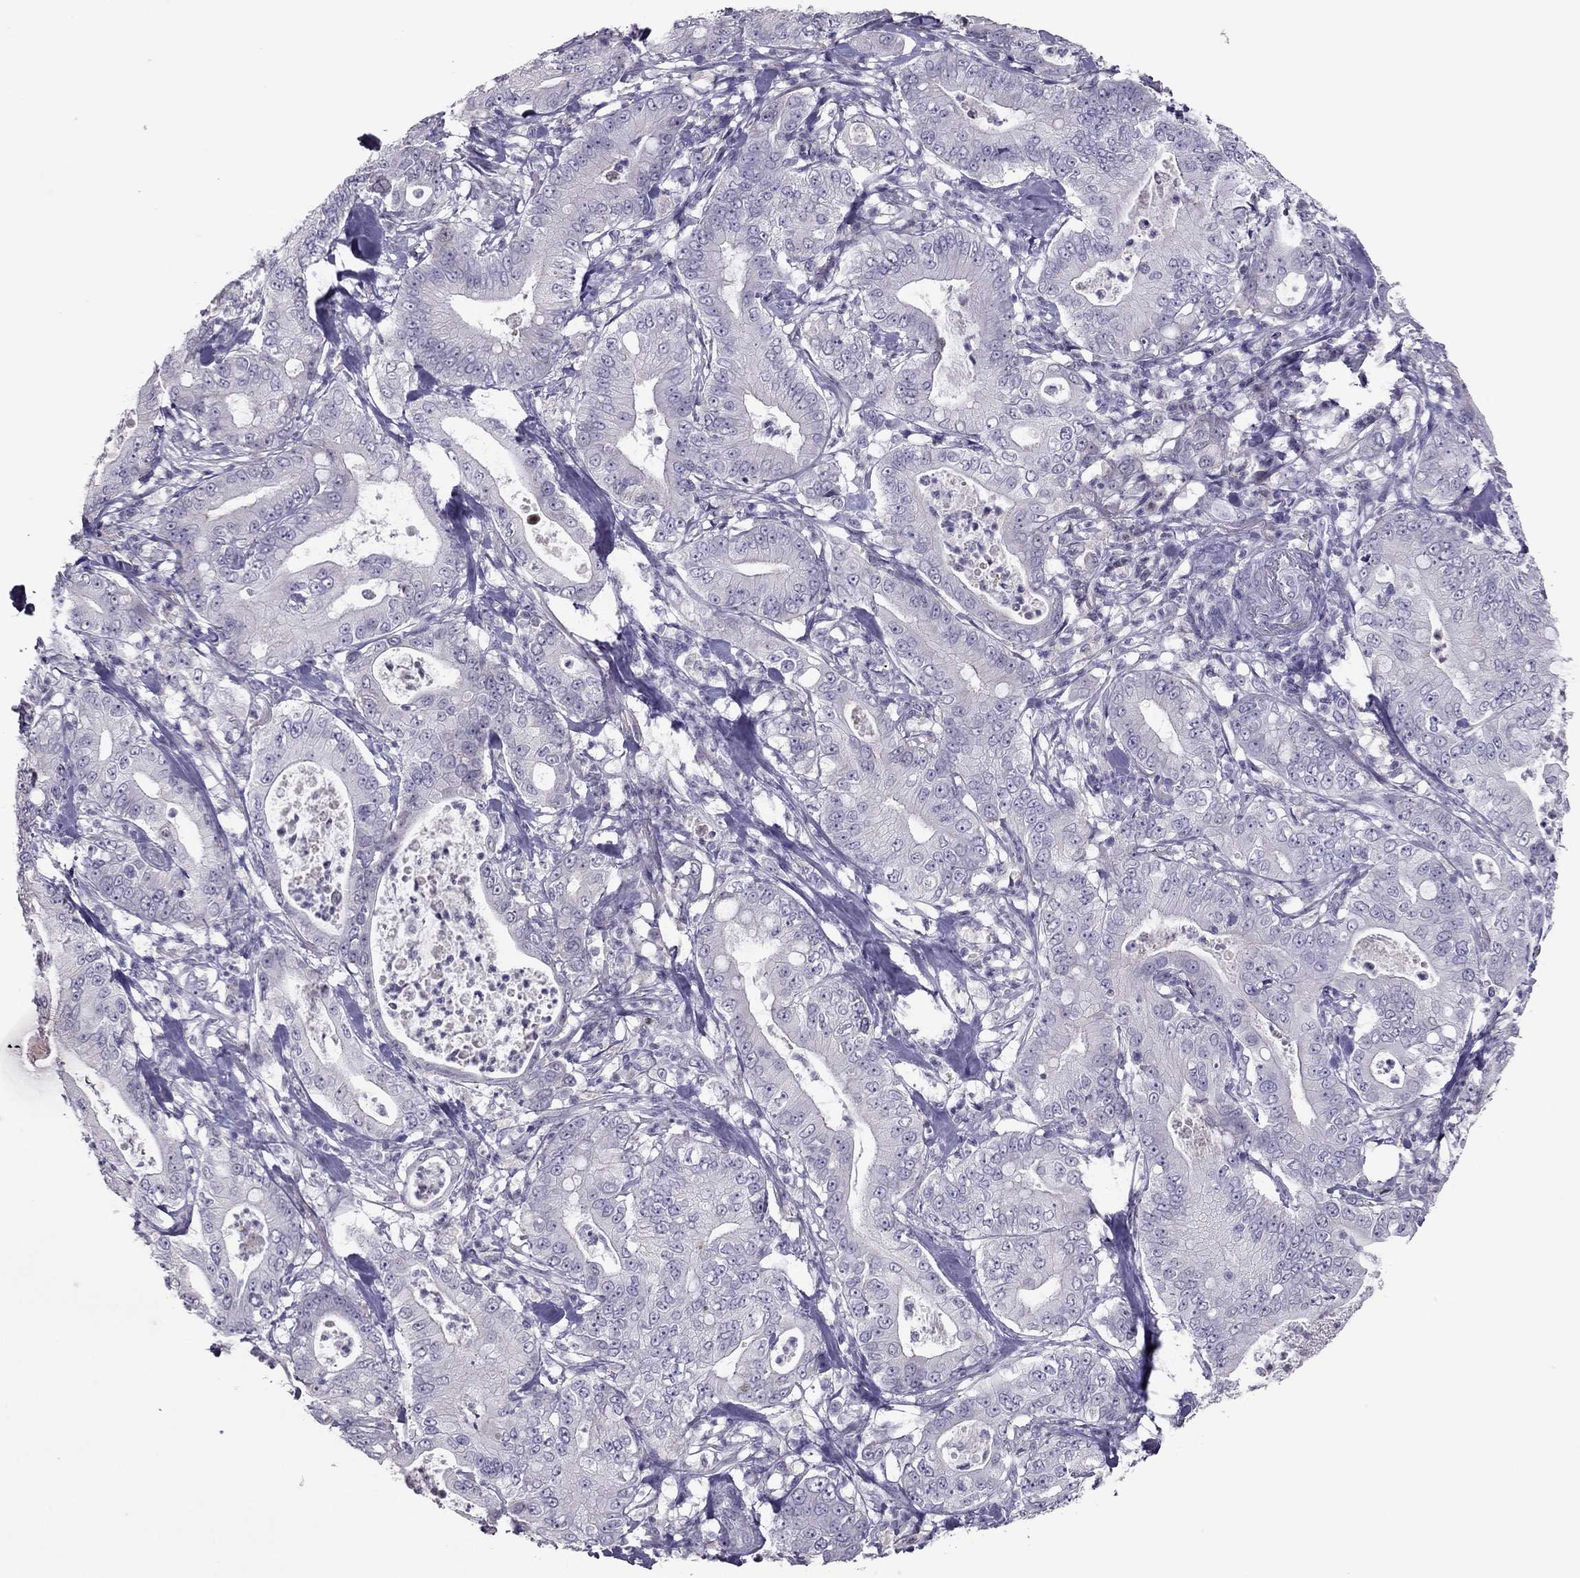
{"staining": {"intensity": "negative", "quantity": "none", "location": "none"}, "tissue": "pancreatic cancer", "cell_type": "Tumor cells", "image_type": "cancer", "snomed": [{"axis": "morphology", "description": "Adenocarcinoma, NOS"}, {"axis": "topography", "description": "Pancreas"}], "caption": "DAB immunohistochemical staining of pancreatic adenocarcinoma exhibits no significant staining in tumor cells.", "gene": "RGS8", "patient": {"sex": "male", "age": 71}}